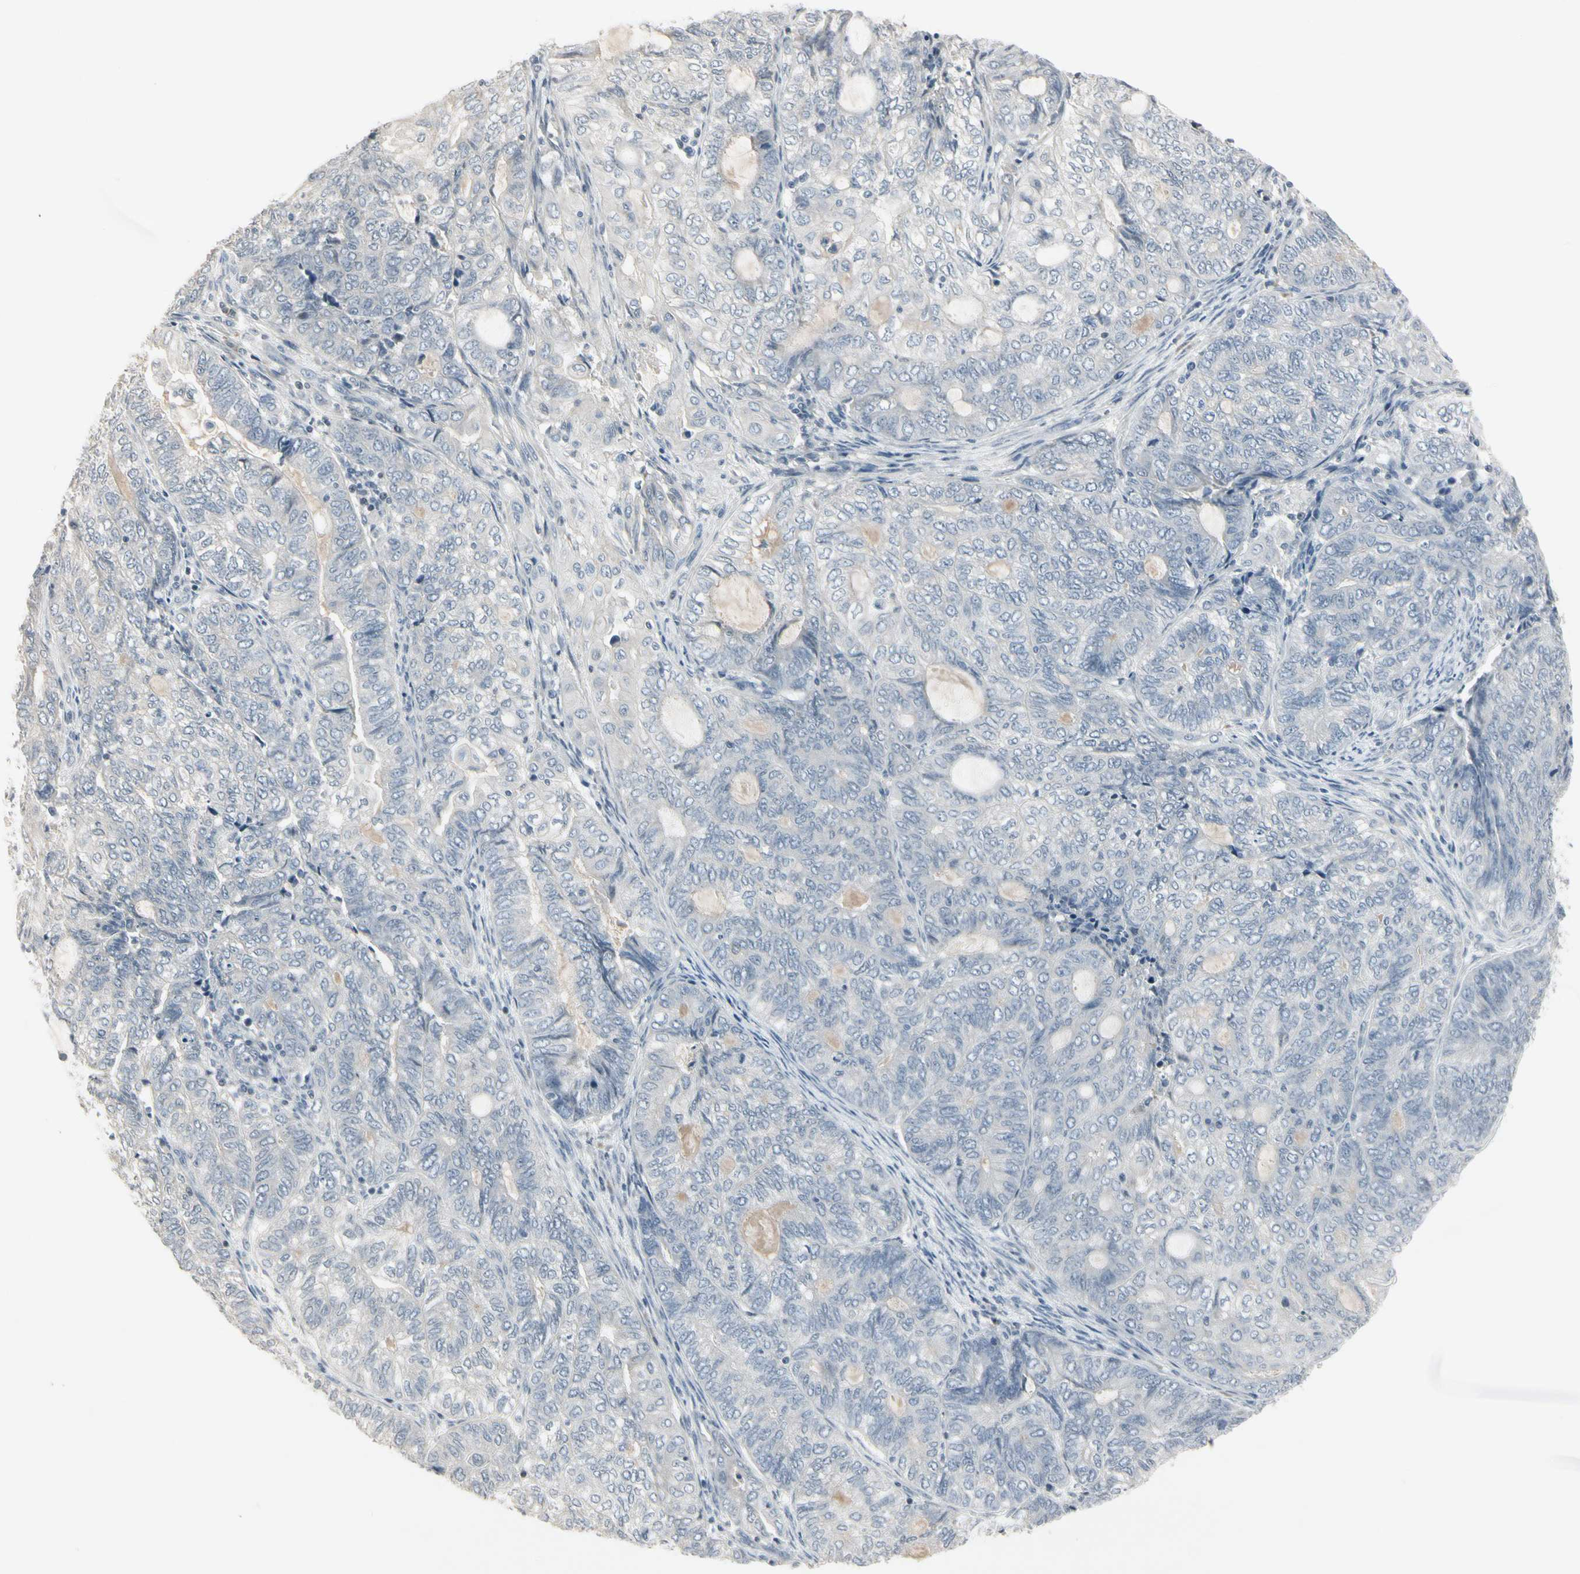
{"staining": {"intensity": "negative", "quantity": "none", "location": "none"}, "tissue": "endometrial cancer", "cell_type": "Tumor cells", "image_type": "cancer", "snomed": [{"axis": "morphology", "description": "Adenocarcinoma, NOS"}, {"axis": "topography", "description": "Uterus"}, {"axis": "topography", "description": "Endometrium"}], "caption": "Image shows no significant protein positivity in tumor cells of endometrial adenocarcinoma.", "gene": "DMPK", "patient": {"sex": "female", "age": 70}}